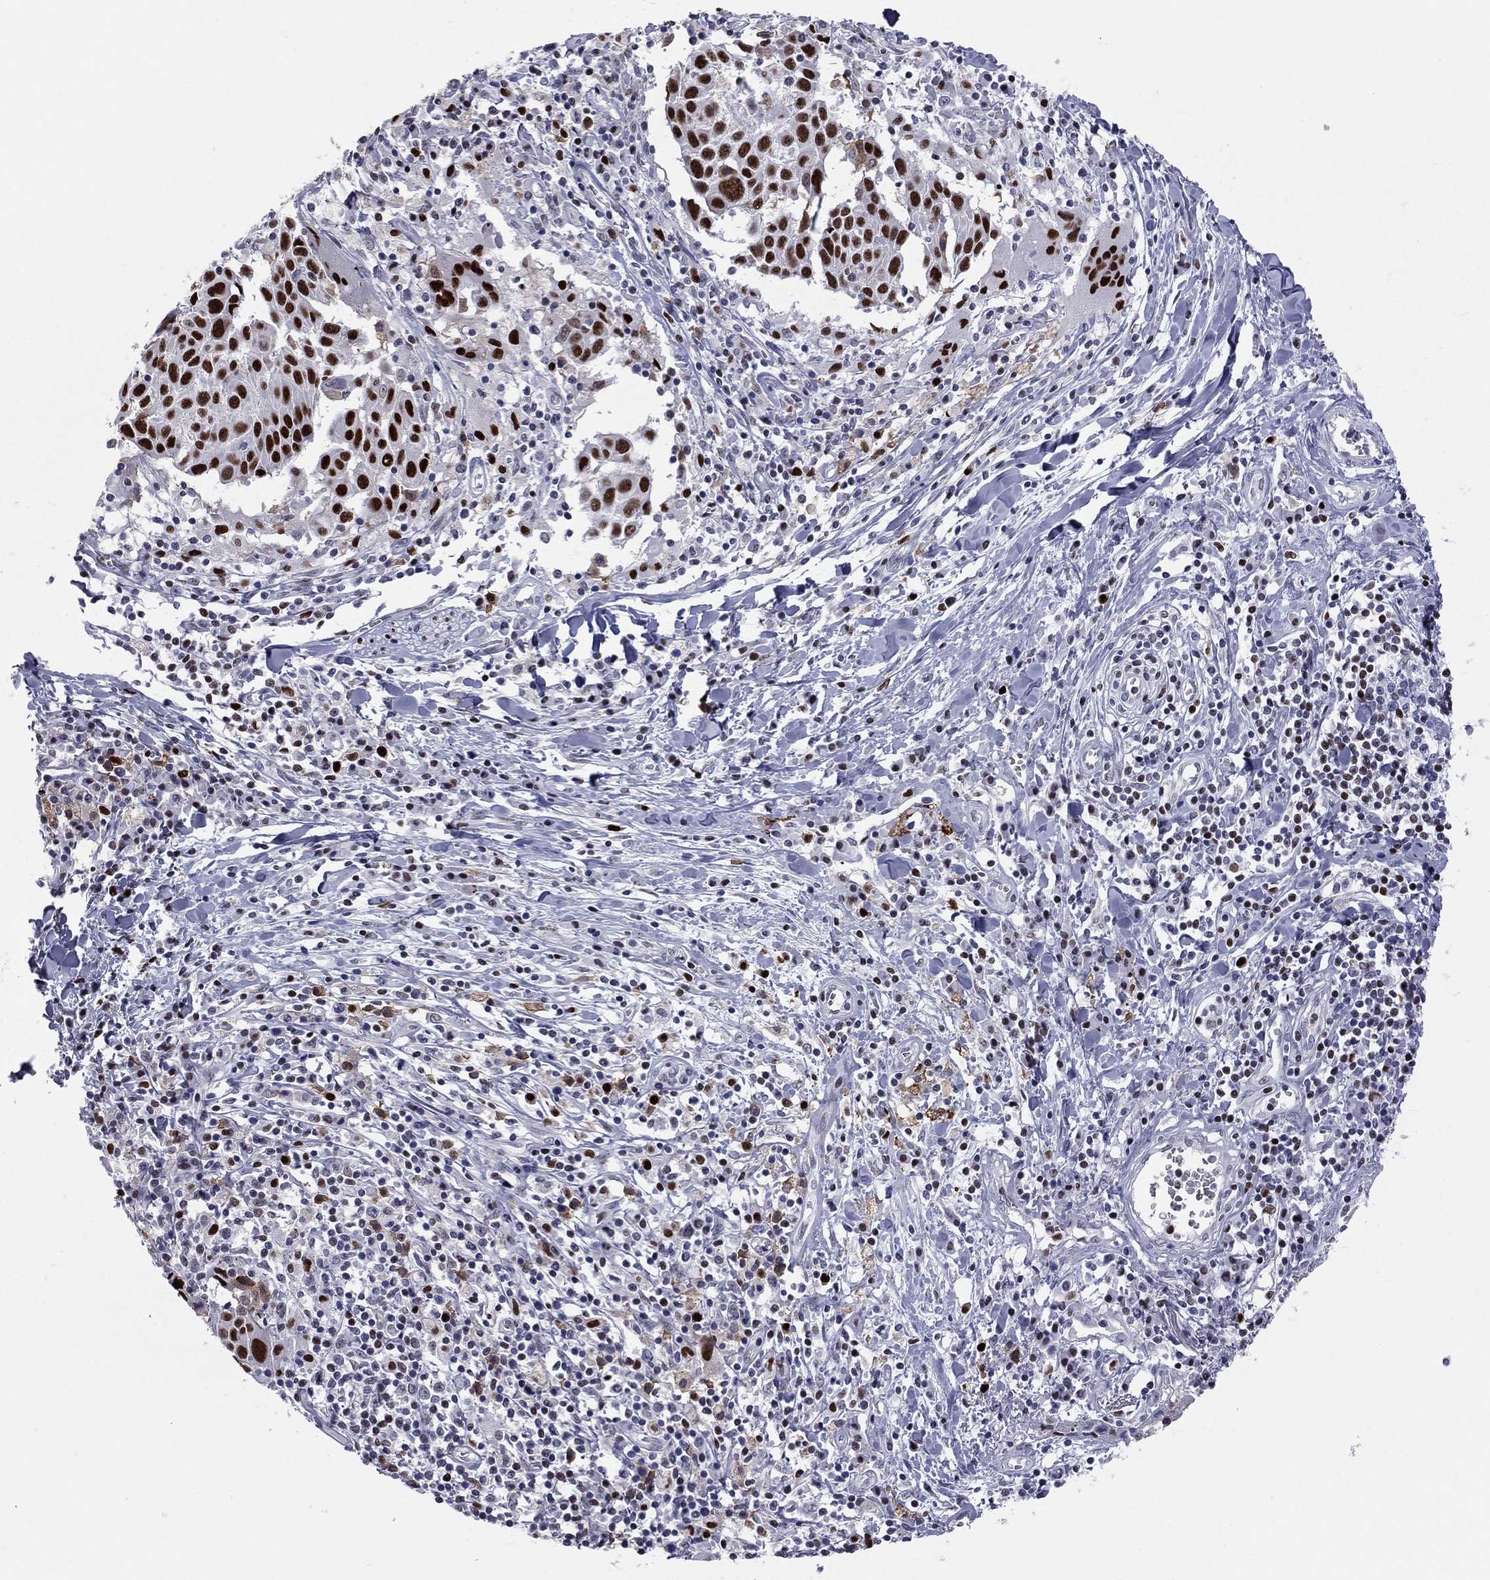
{"staining": {"intensity": "strong", "quantity": ">75%", "location": "nuclear"}, "tissue": "lung cancer", "cell_type": "Tumor cells", "image_type": "cancer", "snomed": [{"axis": "morphology", "description": "Squamous cell carcinoma, NOS"}, {"axis": "topography", "description": "Lung"}], "caption": "Immunohistochemistry histopathology image of squamous cell carcinoma (lung) stained for a protein (brown), which displays high levels of strong nuclear staining in about >75% of tumor cells.", "gene": "PCGF3", "patient": {"sex": "male", "age": 57}}